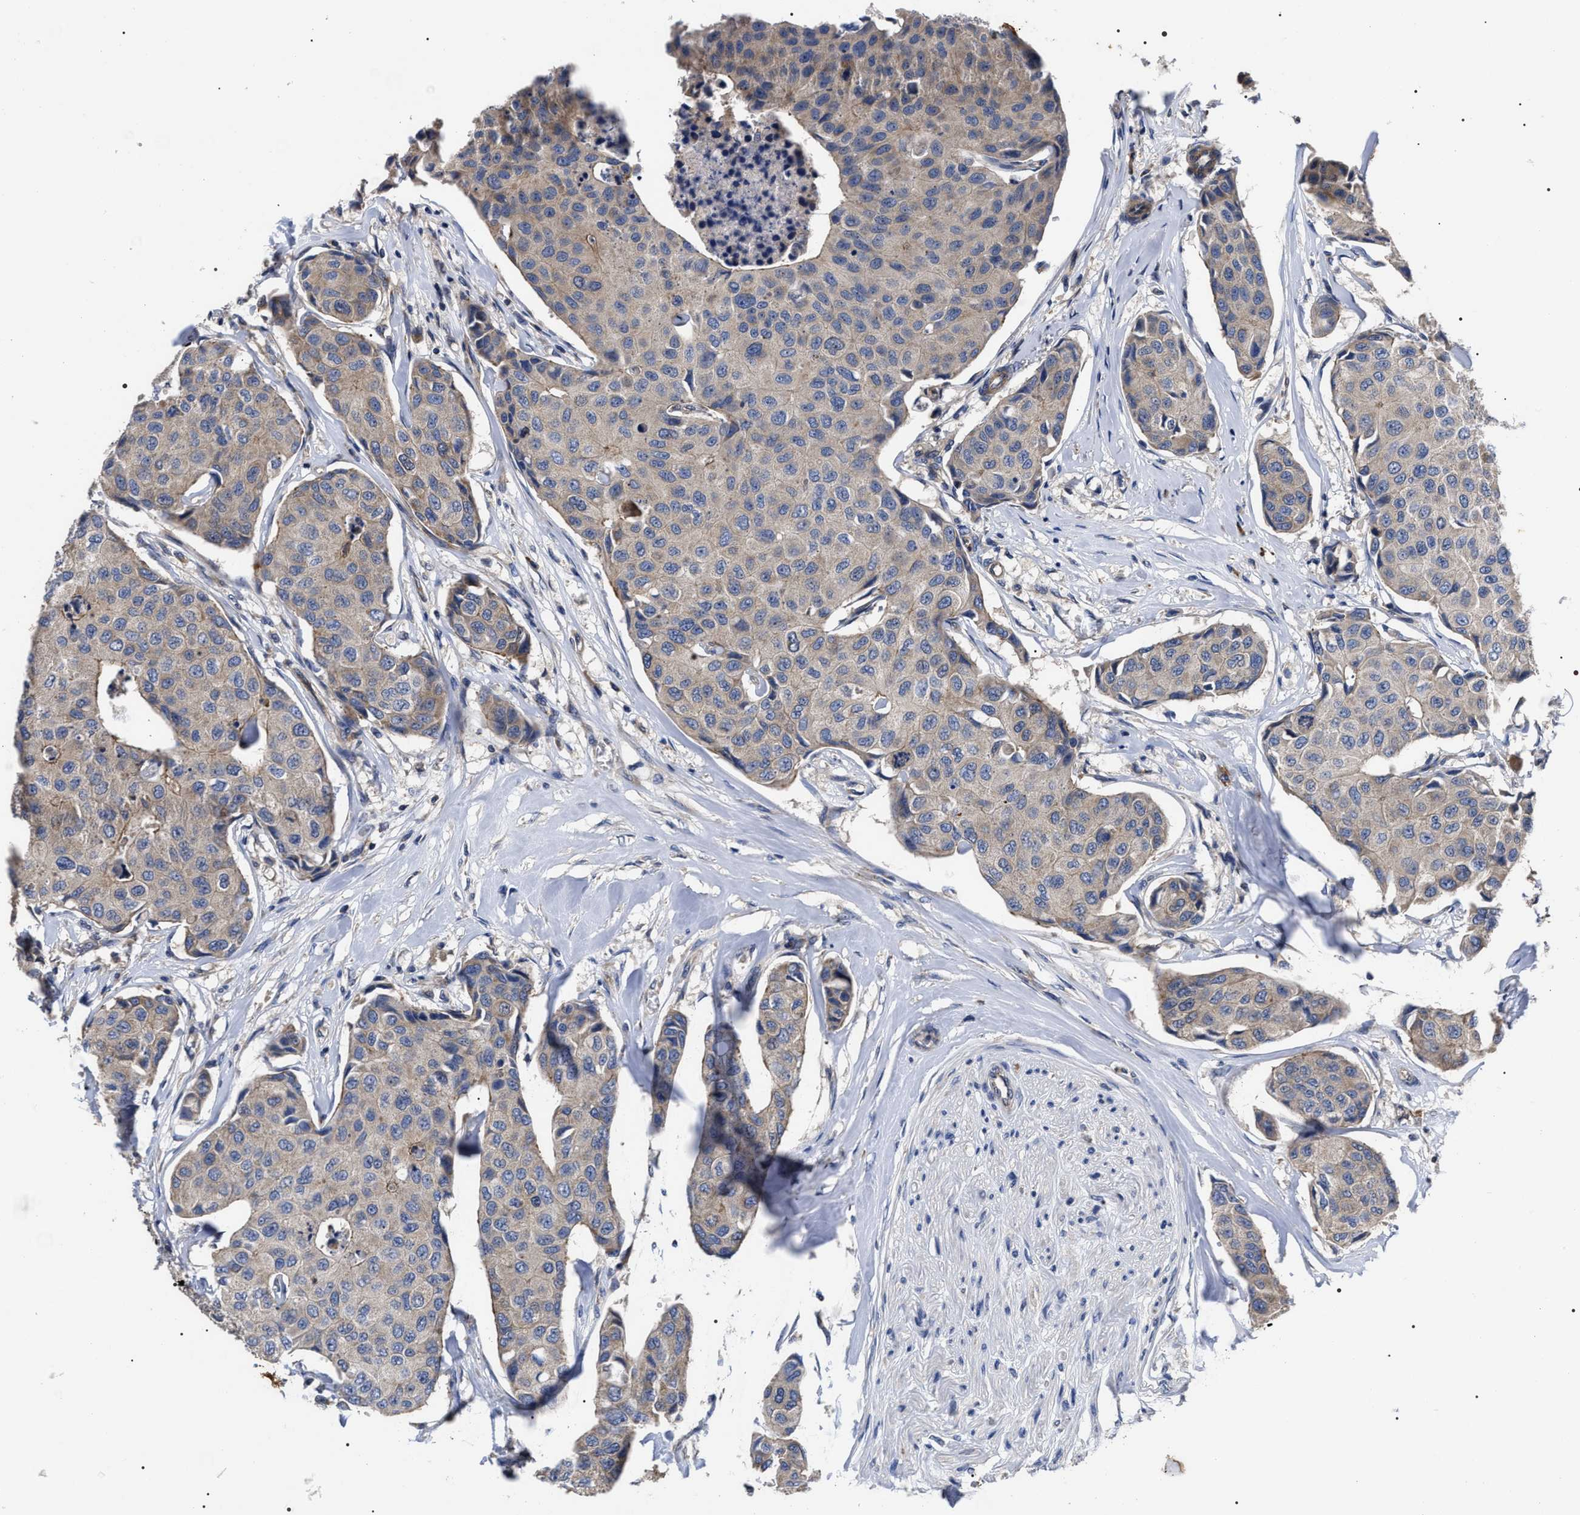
{"staining": {"intensity": "weak", "quantity": "<25%", "location": "cytoplasmic/membranous"}, "tissue": "breast cancer", "cell_type": "Tumor cells", "image_type": "cancer", "snomed": [{"axis": "morphology", "description": "Duct carcinoma"}, {"axis": "topography", "description": "Breast"}], "caption": "Immunohistochemical staining of human breast cancer (infiltrating ductal carcinoma) demonstrates no significant expression in tumor cells.", "gene": "MIS18A", "patient": {"sex": "female", "age": 80}}